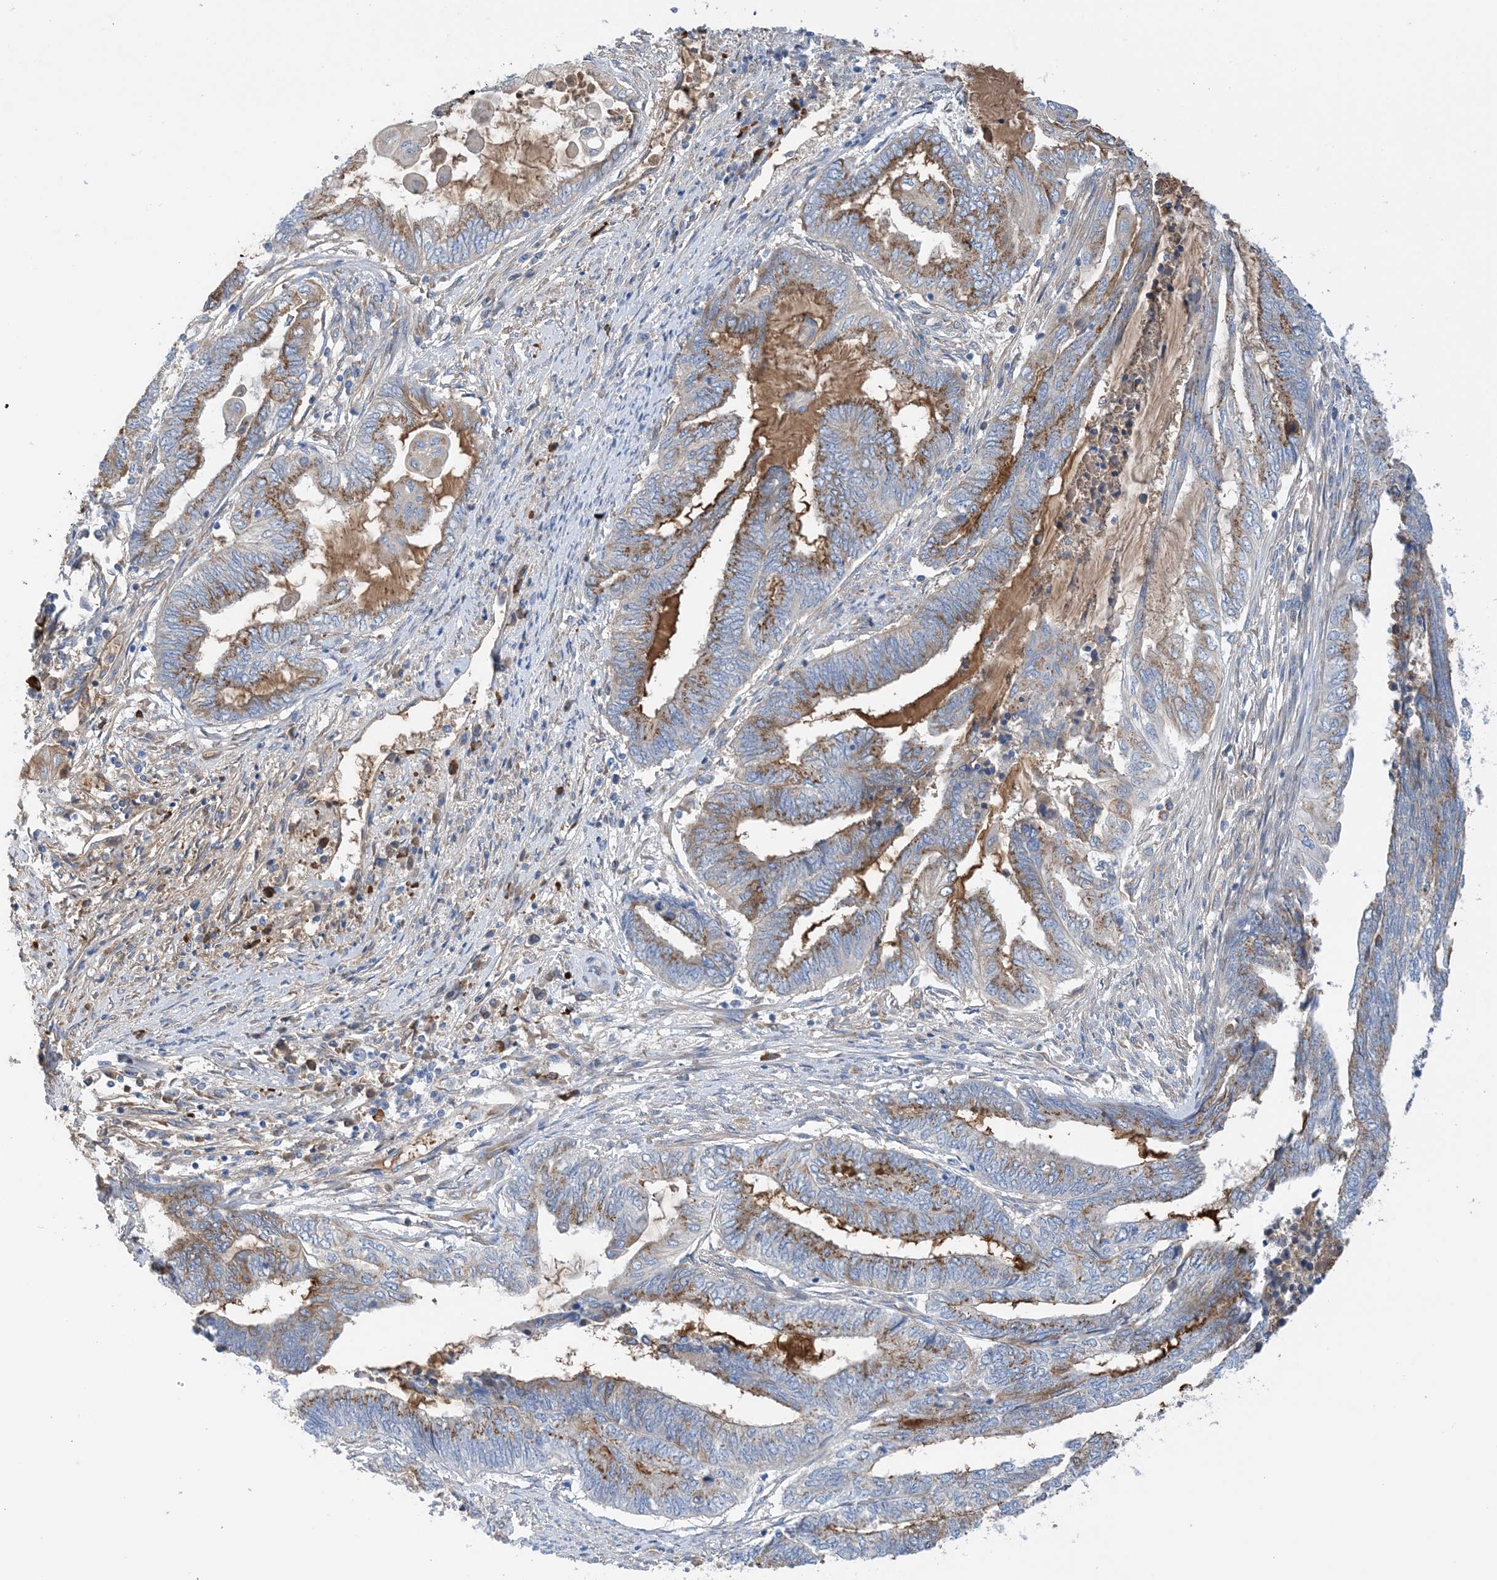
{"staining": {"intensity": "moderate", "quantity": "25%-75%", "location": "cytoplasmic/membranous"}, "tissue": "endometrial cancer", "cell_type": "Tumor cells", "image_type": "cancer", "snomed": [{"axis": "morphology", "description": "Adenocarcinoma, NOS"}, {"axis": "topography", "description": "Uterus"}, {"axis": "topography", "description": "Endometrium"}], "caption": "Brown immunohistochemical staining in endometrial cancer (adenocarcinoma) demonstrates moderate cytoplasmic/membranous expression in about 25%-75% of tumor cells.", "gene": "SLC5A11", "patient": {"sex": "female", "age": 70}}